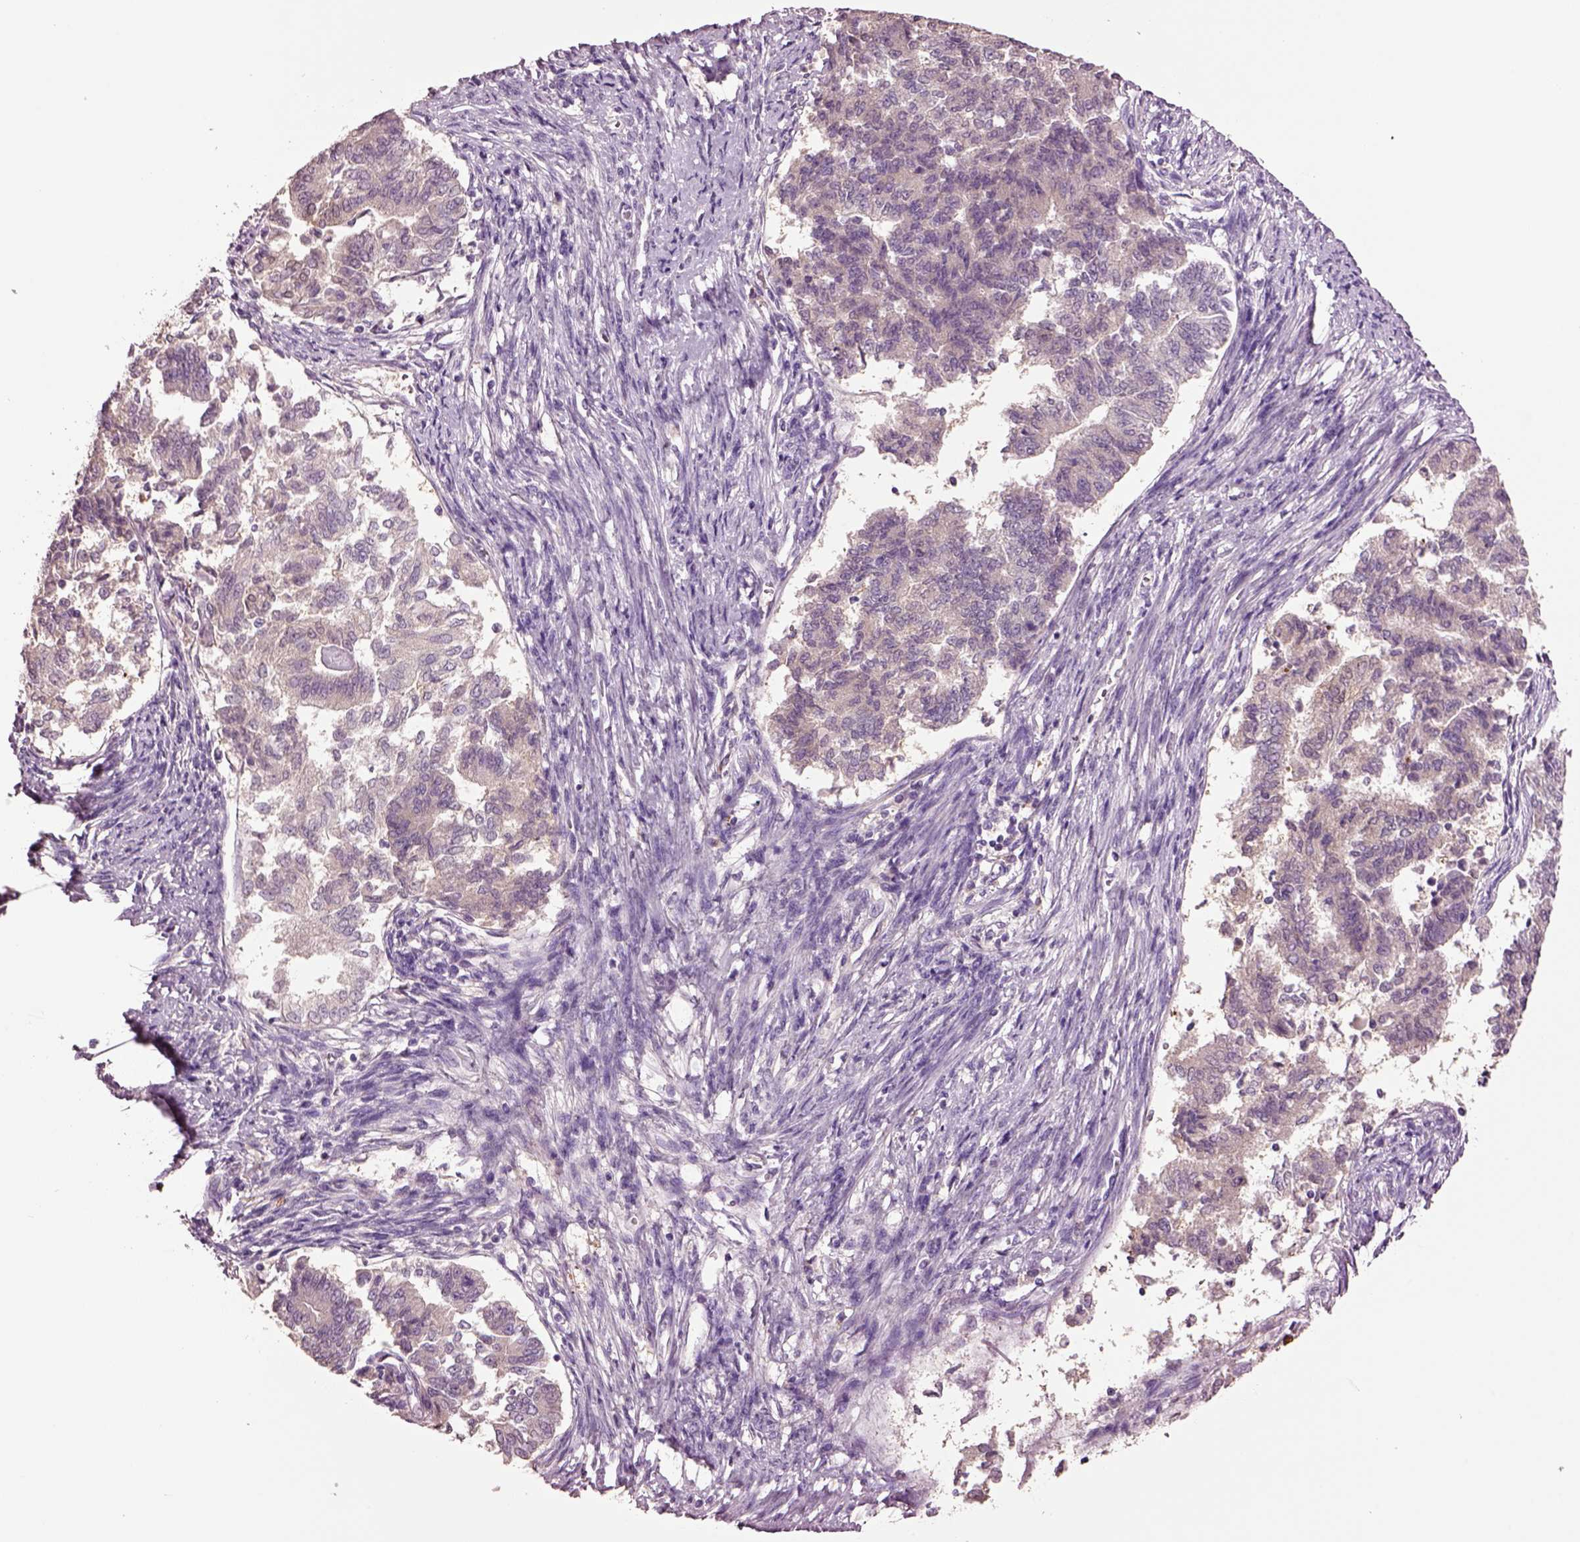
{"staining": {"intensity": "weak", "quantity": ">75%", "location": "cytoplasmic/membranous"}, "tissue": "endometrial cancer", "cell_type": "Tumor cells", "image_type": "cancer", "snomed": [{"axis": "morphology", "description": "Adenocarcinoma, NOS"}, {"axis": "topography", "description": "Endometrium"}], "caption": "Immunohistochemical staining of endometrial cancer (adenocarcinoma) displays low levels of weak cytoplasmic/membranous protein expression in approximately >75% of tumor cells.", "gene": "CLPSL1", "patient": {"sex": "female", "age": 65}}